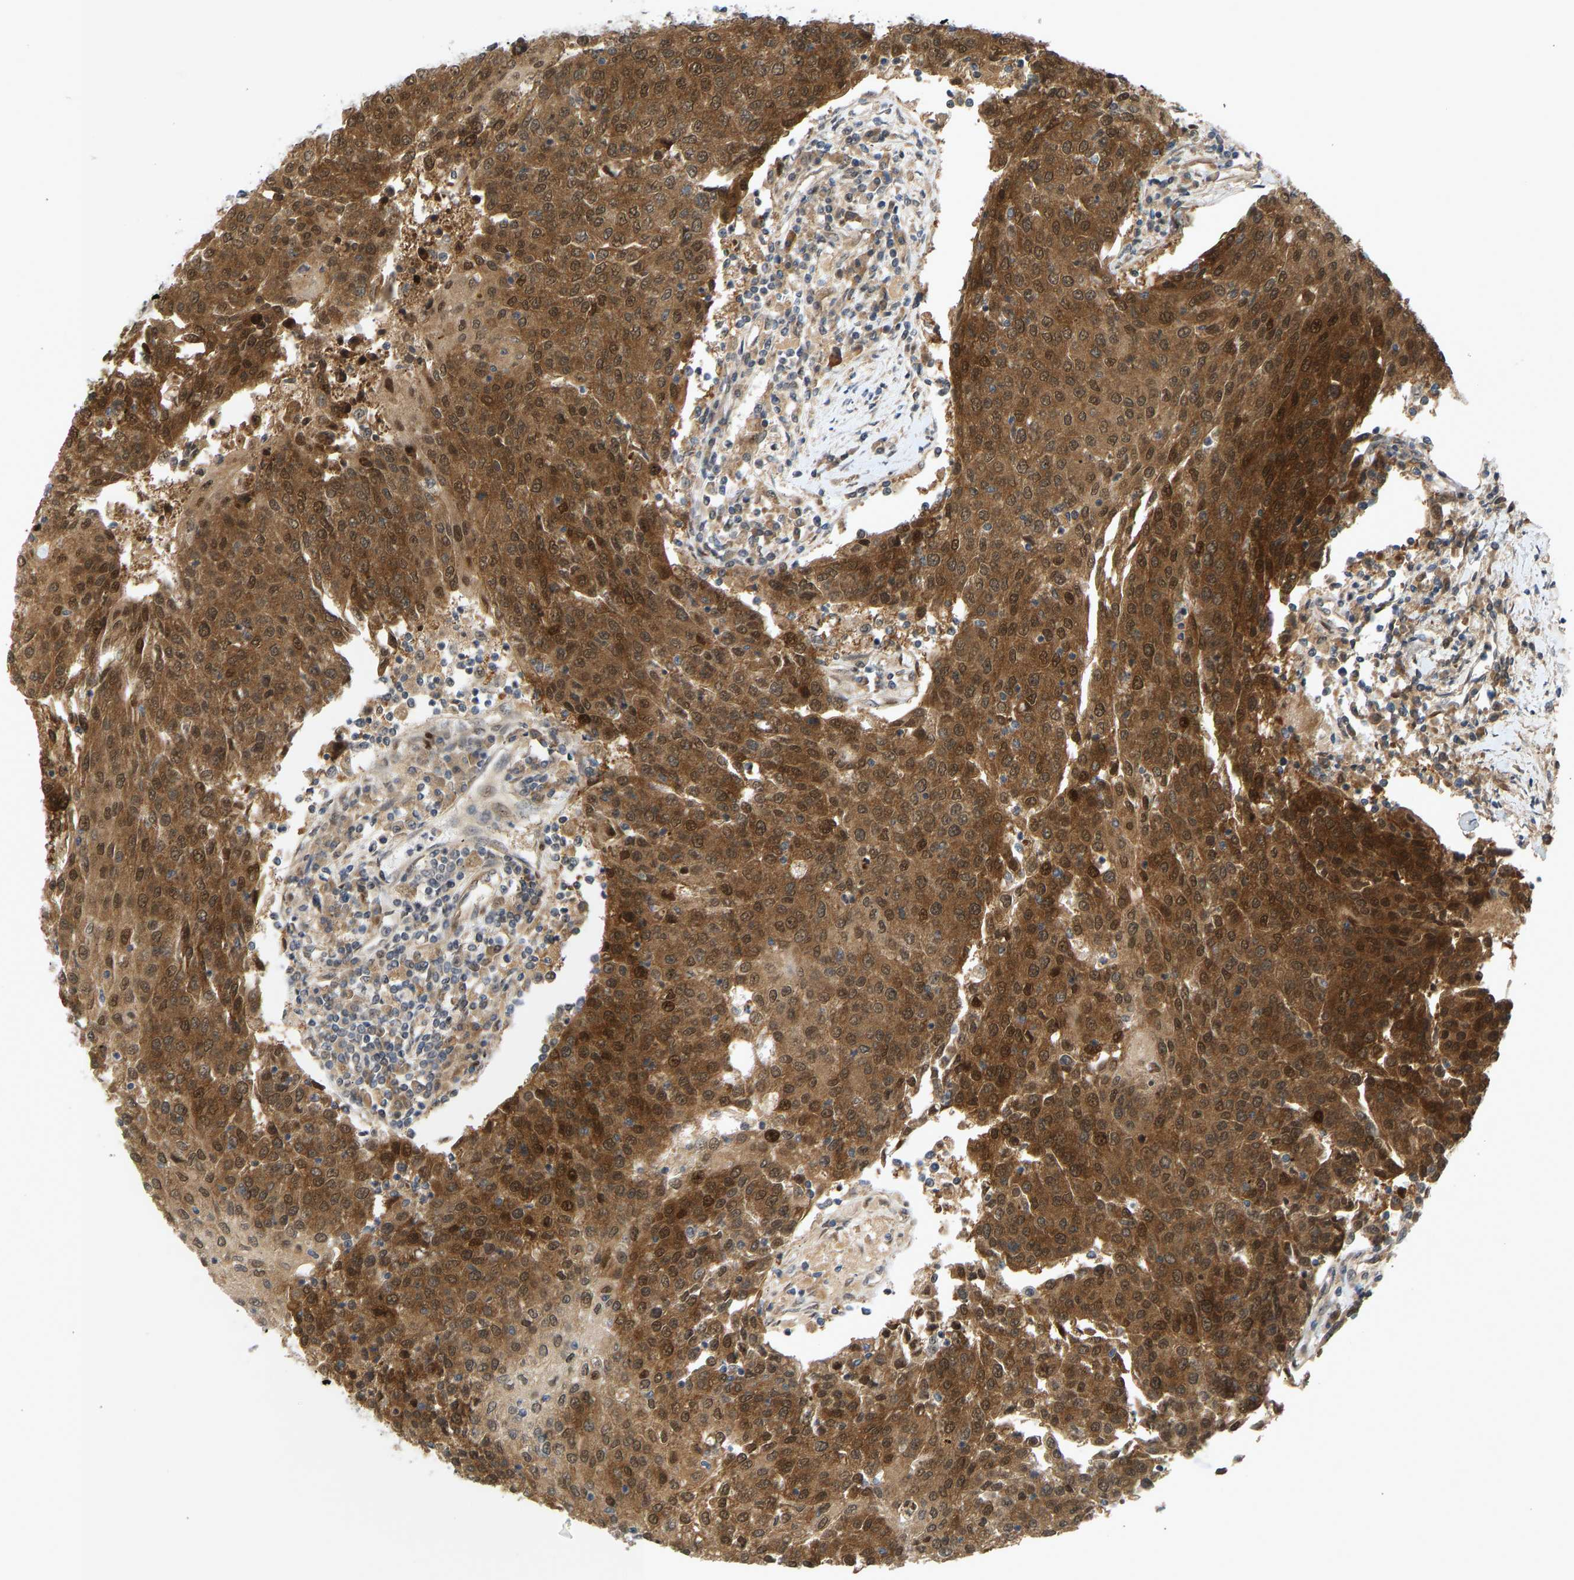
{"staining": {"intensity": "moderate", "quantity": ">75%", "location": "cytoplasmic/membranous,nuclear"}, "tissue": "urothelial cancer", "cell_type": "Tumor cells", "image_type": "cancer", "snomed": [{"axis": "morphology", "description": "Urothelial carcinoma, High grade"}, {"axis": "topography", "description": "Urinary bladder"}], "caption": "Tumor cells exhibit medium levels of moderate cytoplasmic/membranous and nuclear positivity in about >75% of cells in human urothelial cancer.", "gene": "BAG1", "patient": {"sex": "female", "age": 85}}